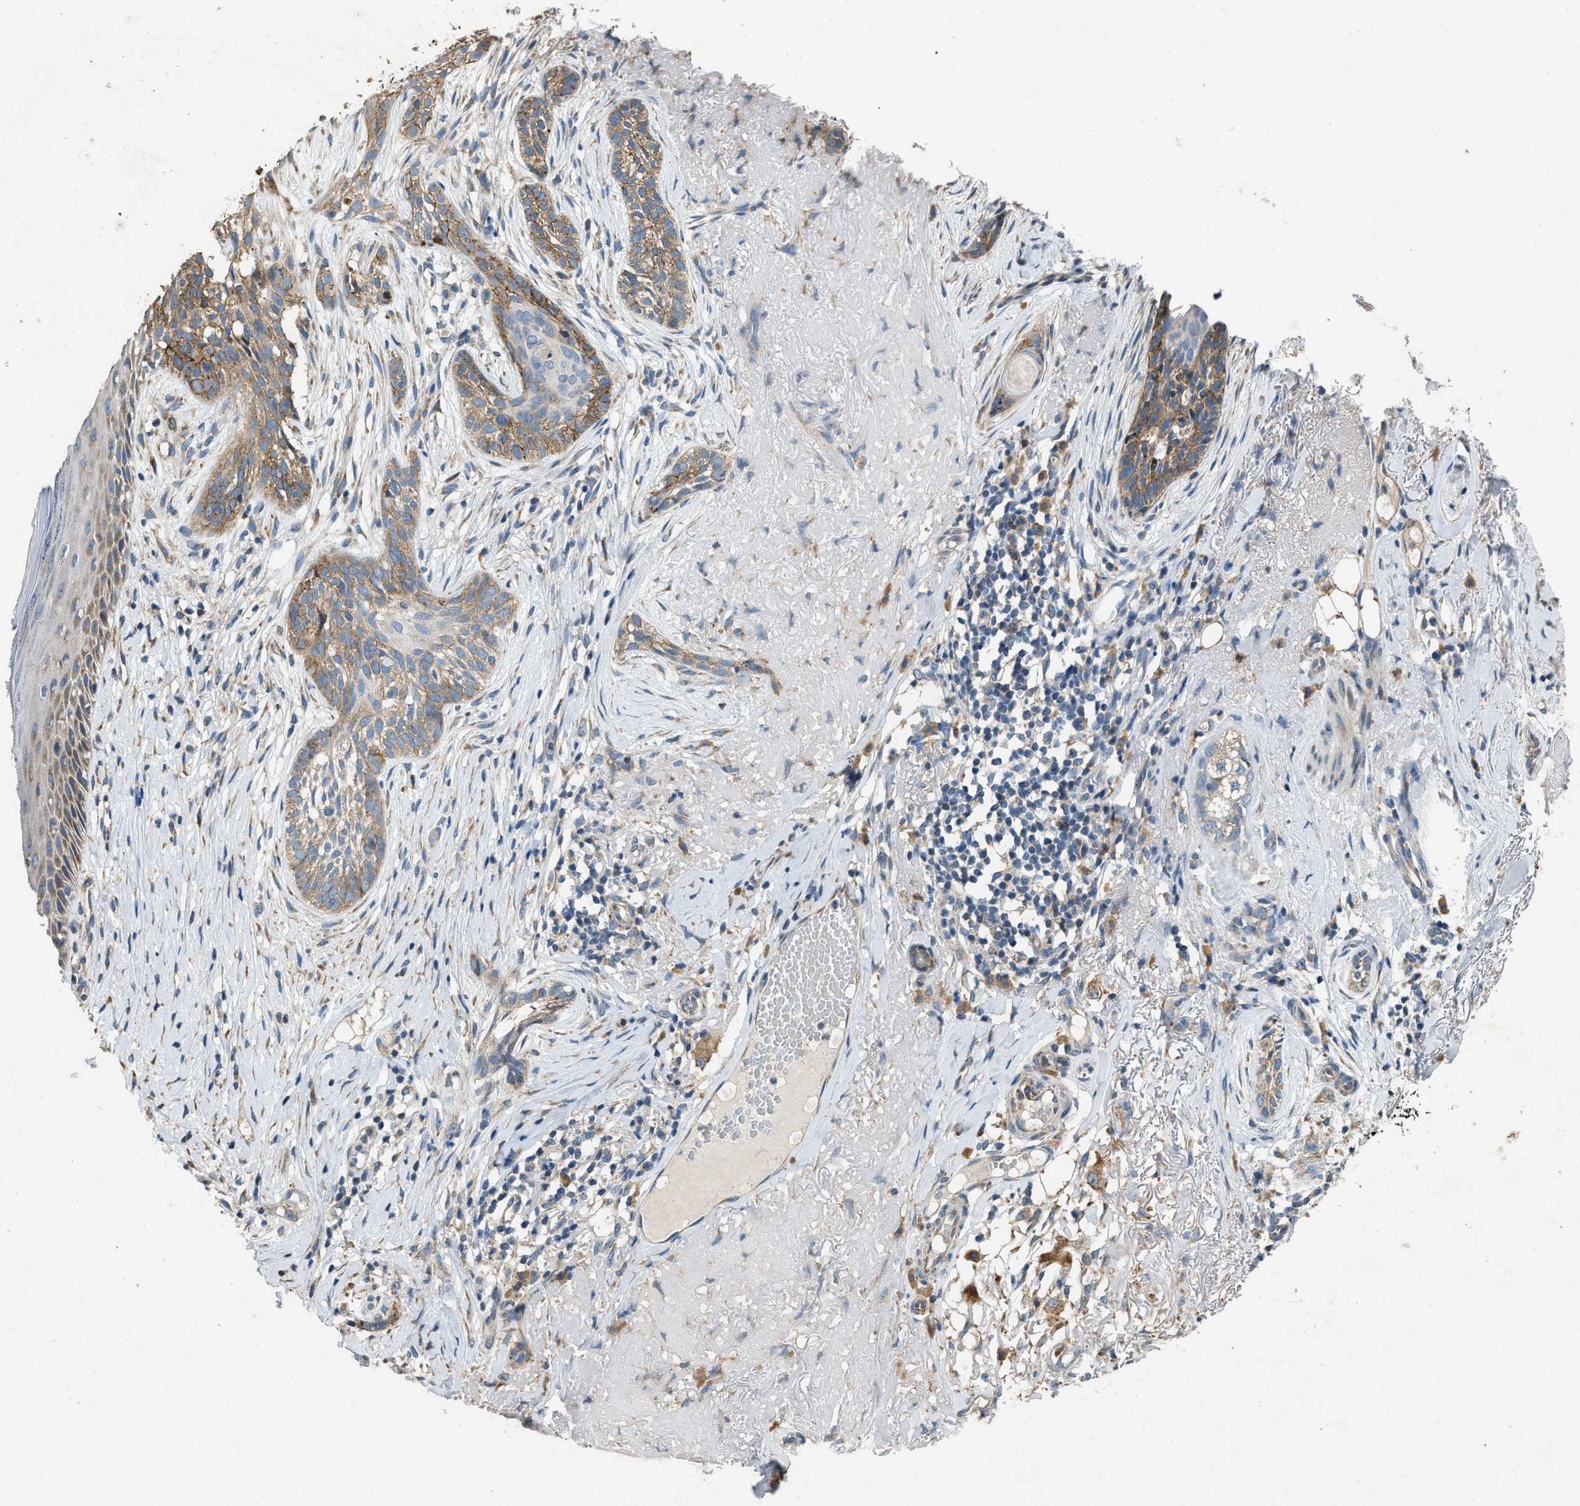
{"staining": {"intensity": "moderate", "quantity": ">75%", "location": "cytoplasmic/membranous"}, "tissue": "skin cancer", "cell_type": "Tumor cells", "image_type": "cancer", "snomed": [{"axis": "morphology", "description": "Basal cell carcinoma"}, {"axis": "topography", "description": "Skin"}], "caption": "Immunohistochemistry (IHC) photomicrograph of neoplastic tissue: human skin basal cell carcinoma stained using immunohistochemistry shows medium levels of moderate protein expression localized specifically in the cytoplasmic/membranous of tumor cells, appearing as a cytoplasmic/membranous brown color.", "gene": "TMEM150A", "patient": {"sex": "female", "age": 88}}